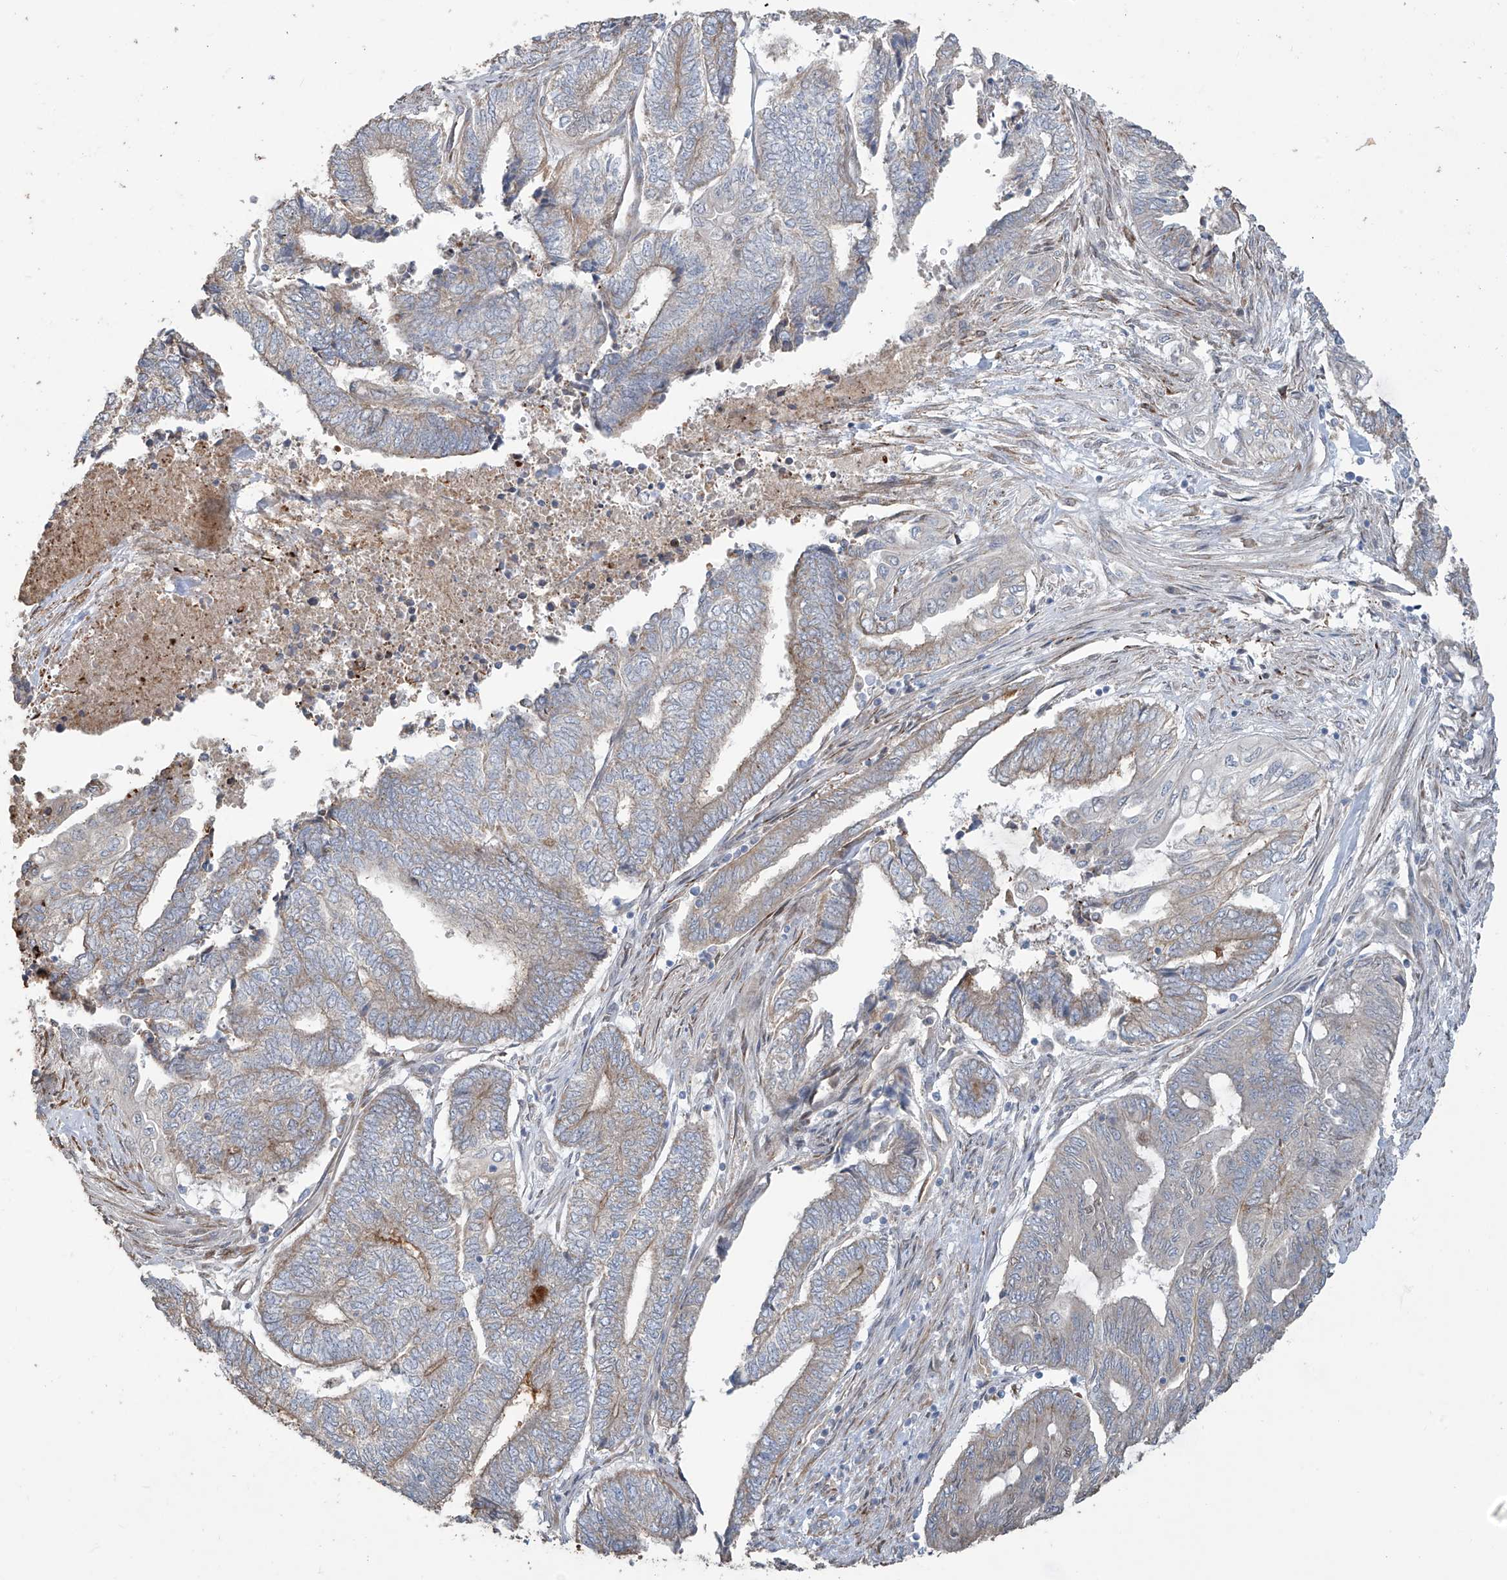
{"staining": {"intensity": "weak", "quantity": "<25%", "location": "cytoplasmic/membranous"}, "tissue": "endometrial cancer", "cell_type": "Tumor cells", "image_type": "cancer", "snomed": [{"axis": "morphology", "description": "Adenocarcinoma, NOS"}, {"axis": "topography", "description": "Uterus"}, {"axis": "topography", "description": "Endometrium"}], "caption": "Immunohistochemistry histopathology image of human endometrial adenocarcinoma stained for a protein (brown), which reveals no staining in tumor cells.", "gene": "ABTB1", "patient": {"sex": "female", "age": 70}}